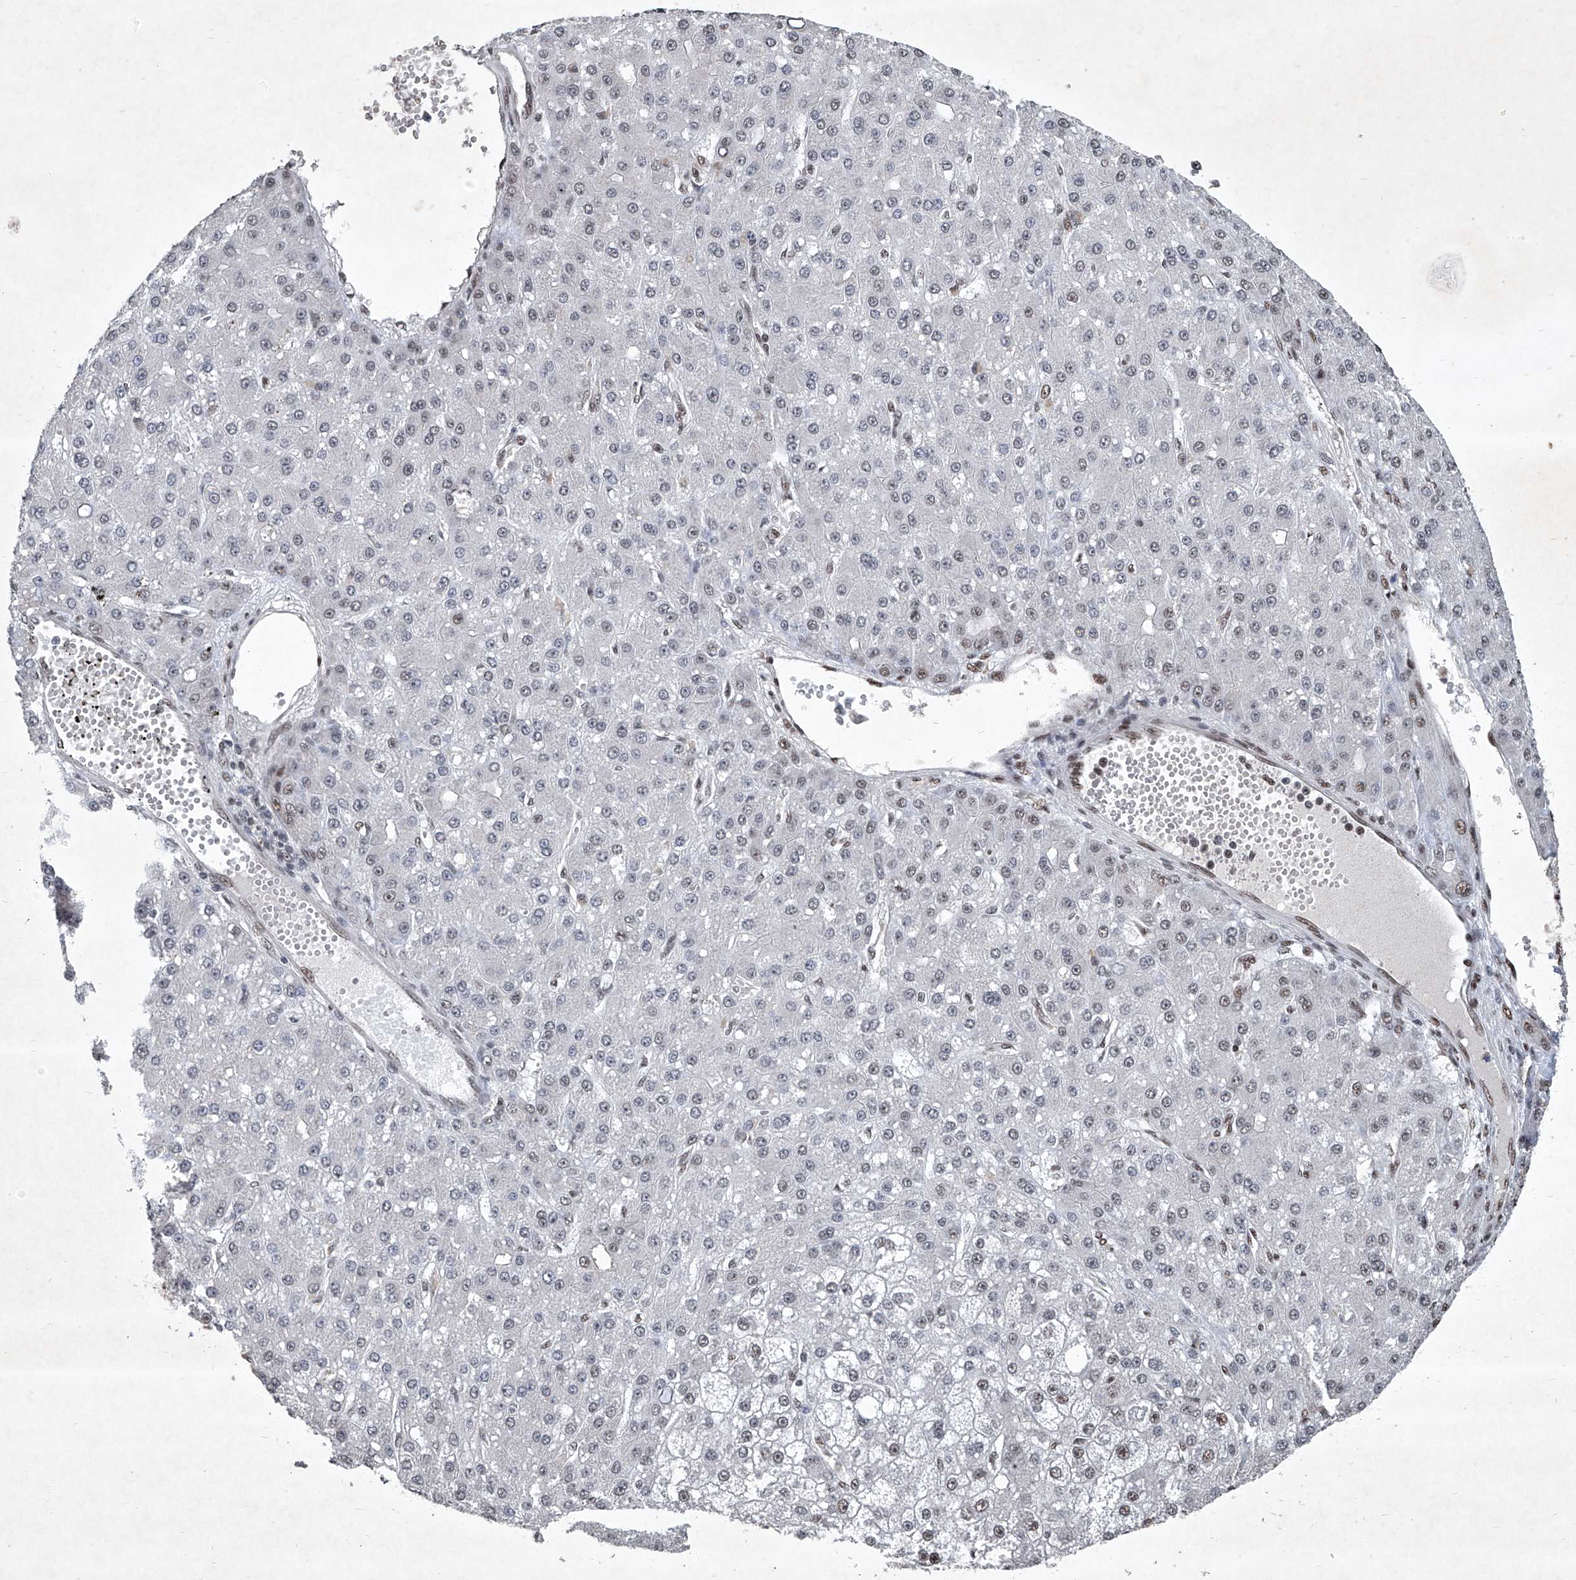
{"staining": {"intensity": "weak", "quantity": "<25%", "location": "nuclear"}, "tissue": "liver cancer", "cell_type": "Tumor cells", "image_type": "cancer", "snomed": [{"axis": "morphology", "description": "Carcinoma, Hepatocellular, NOS"}, {"axis": "topography", "description": "Liver"}], "caption": "This histopathology image is of hepatocellular carcinoma (liver) stained with IHC to label a protein in brown with the nuclei are counter-stained blue. There is no expression in tumor cells.", "gene": "DDX39B", "patient": {"sex": "male", "age": 67}}